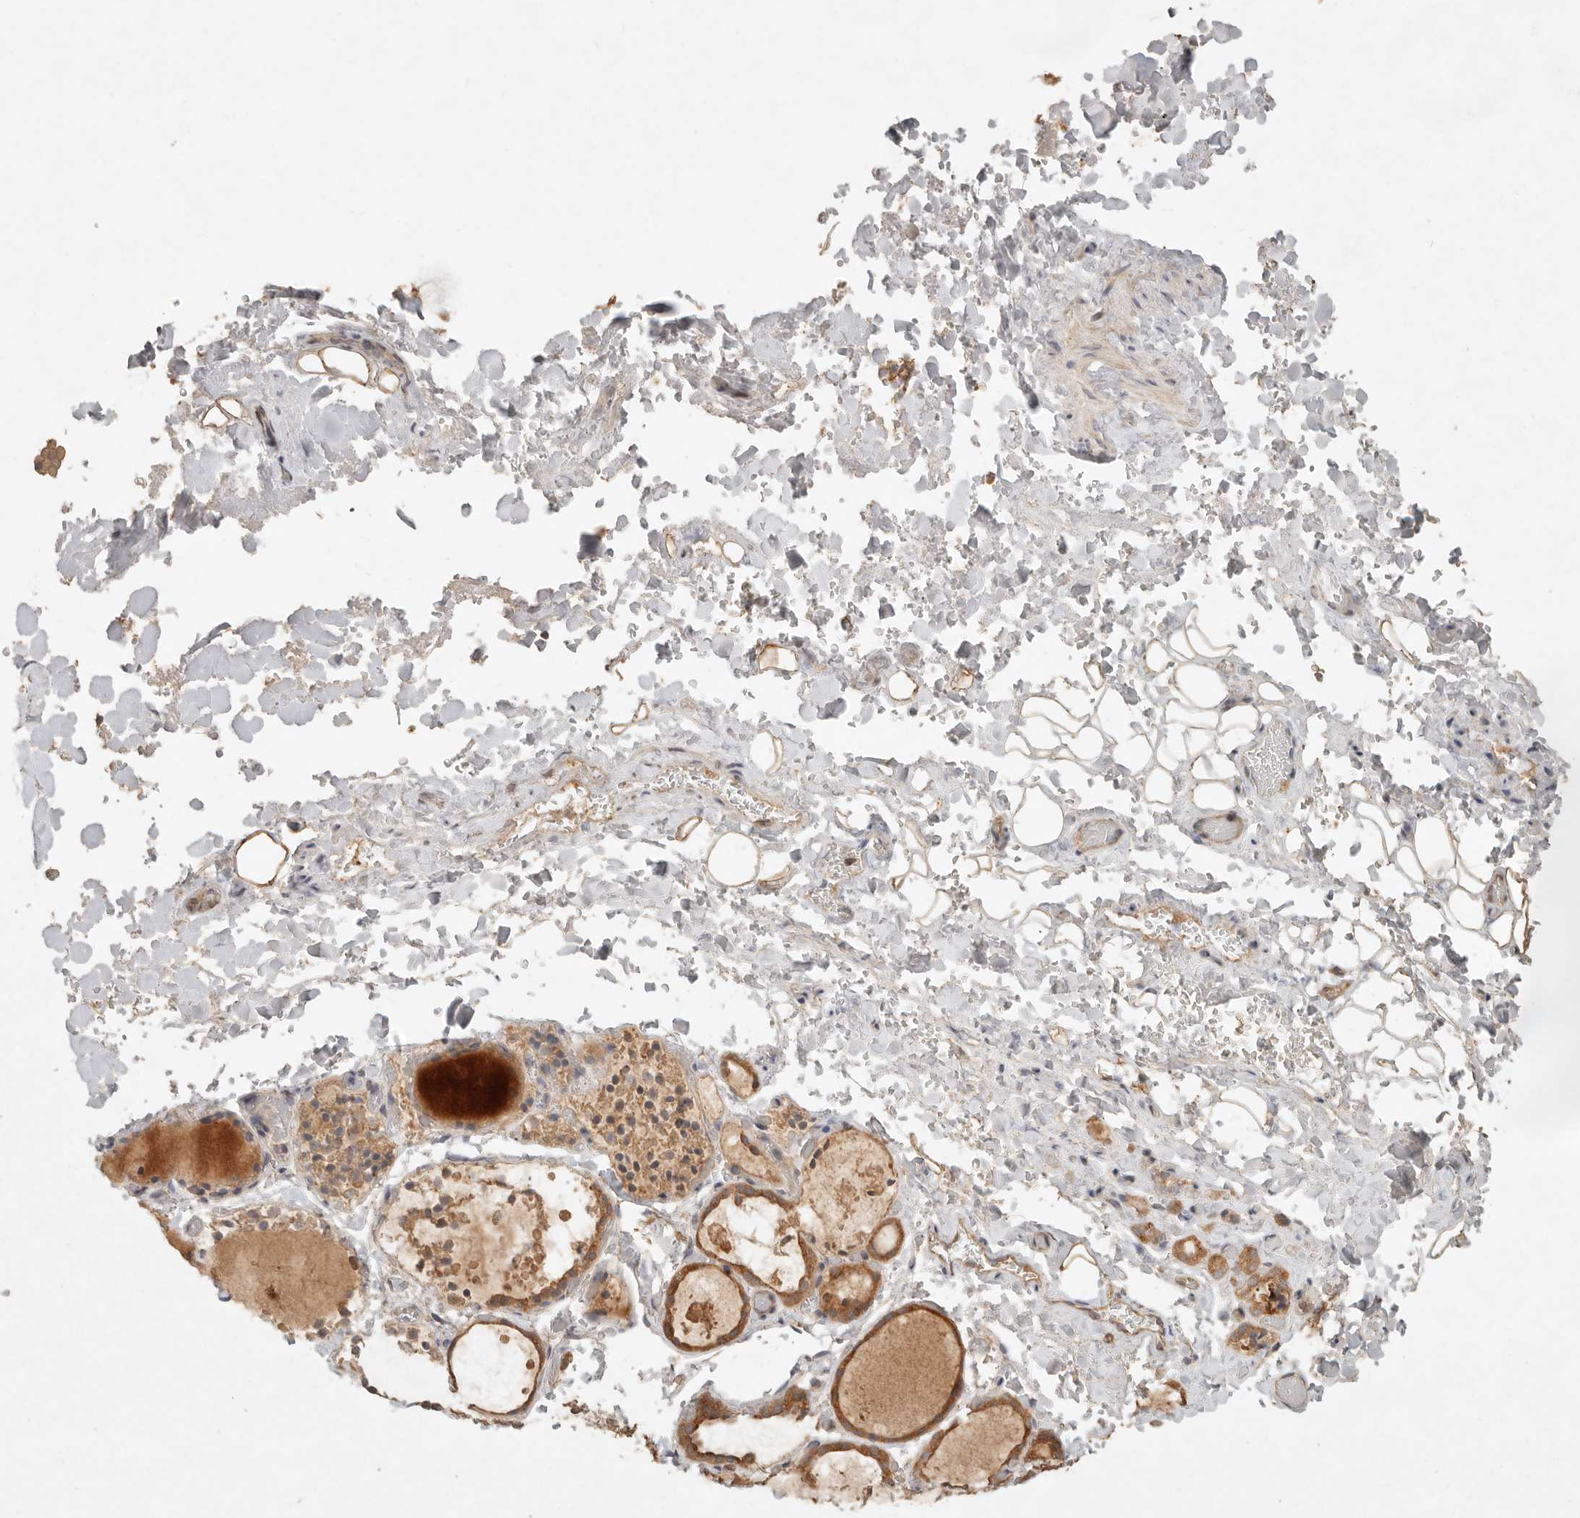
{"staining": {"intensity": "moderate", "quantity": ">75%", "location": "cytoplasmic/membranous"}, "tissue": "thyroid gland", "cell_type": "Glandular cells", "image_type": "normal", "snomed": [{"axis": "morphology", "description": "Normal tissue, NOS"}, {"axis": "topography", "description": "Thyroid gland"}], "caption": "Immunohistochemical staining of normal thyroid gland reveals moderate cytoplasmic/membranous protein staining in about >75% of glandular cells. Immunohistochemistry stains the protein of interest in brown and the nuclei are stained blue.", "gene": "HECTD3", "patient": {"sex": "female", "age": 44}}